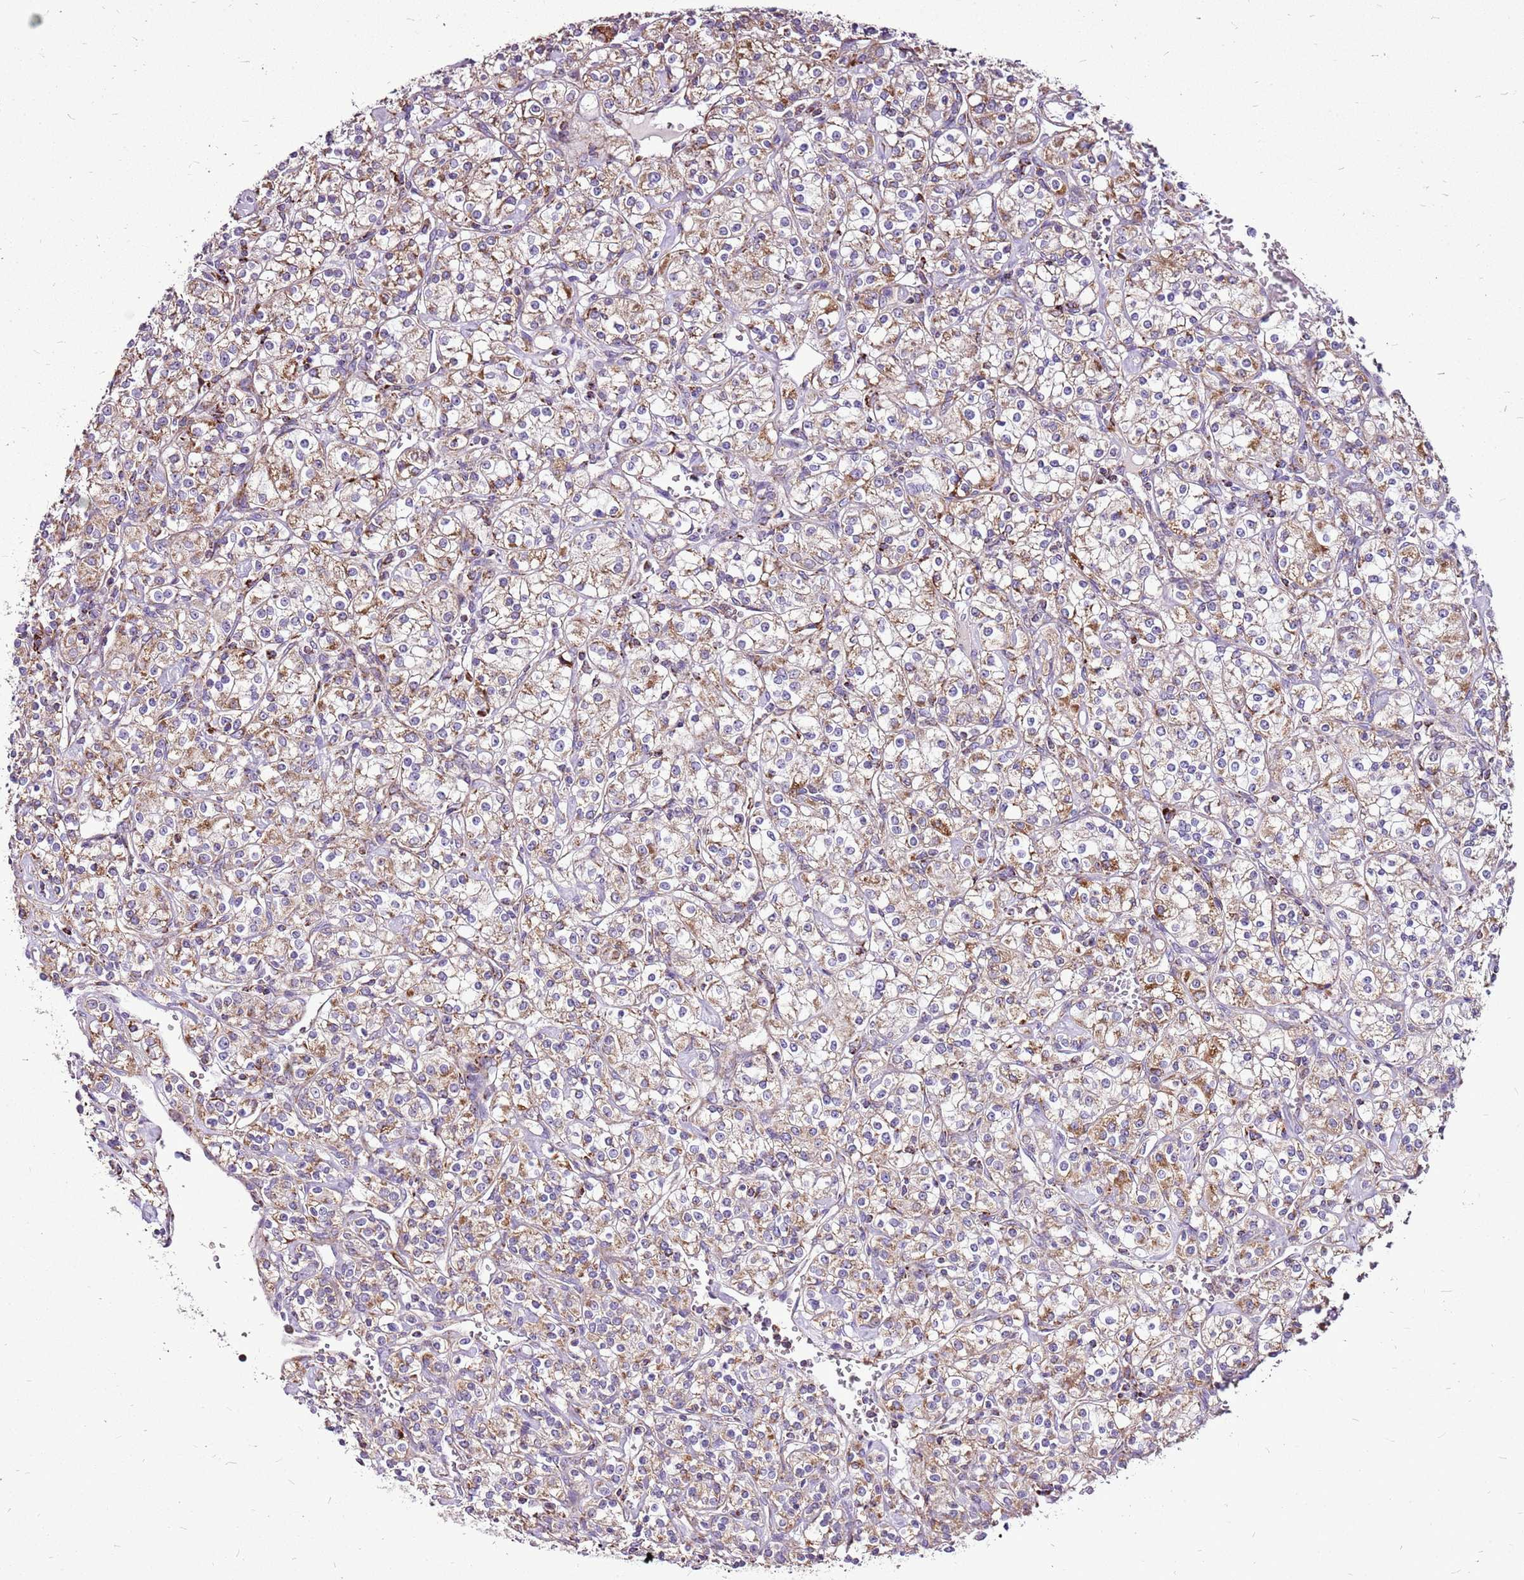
{"staining": {"intensity": "moderate", "quantity": ">75%", "location": "cytoplasmic/membranous"}, "tissue": "renal cancer", "cell_type": "Tumor cells", "image_type": "cancer", "snomed": [{"axis": "morphology", "description": "Adenocarcinoma, NOS"}, {"axis": "topography", "description": "Kidney"}], "caption": "Protein expression analysis of renal cancer (adenocarcinoma) shows moderate cytoplasmic/membranous staining in about >75% of tumor cells.", "gene": "GCDH", "patient": {"sex": "male", "age": 77}}